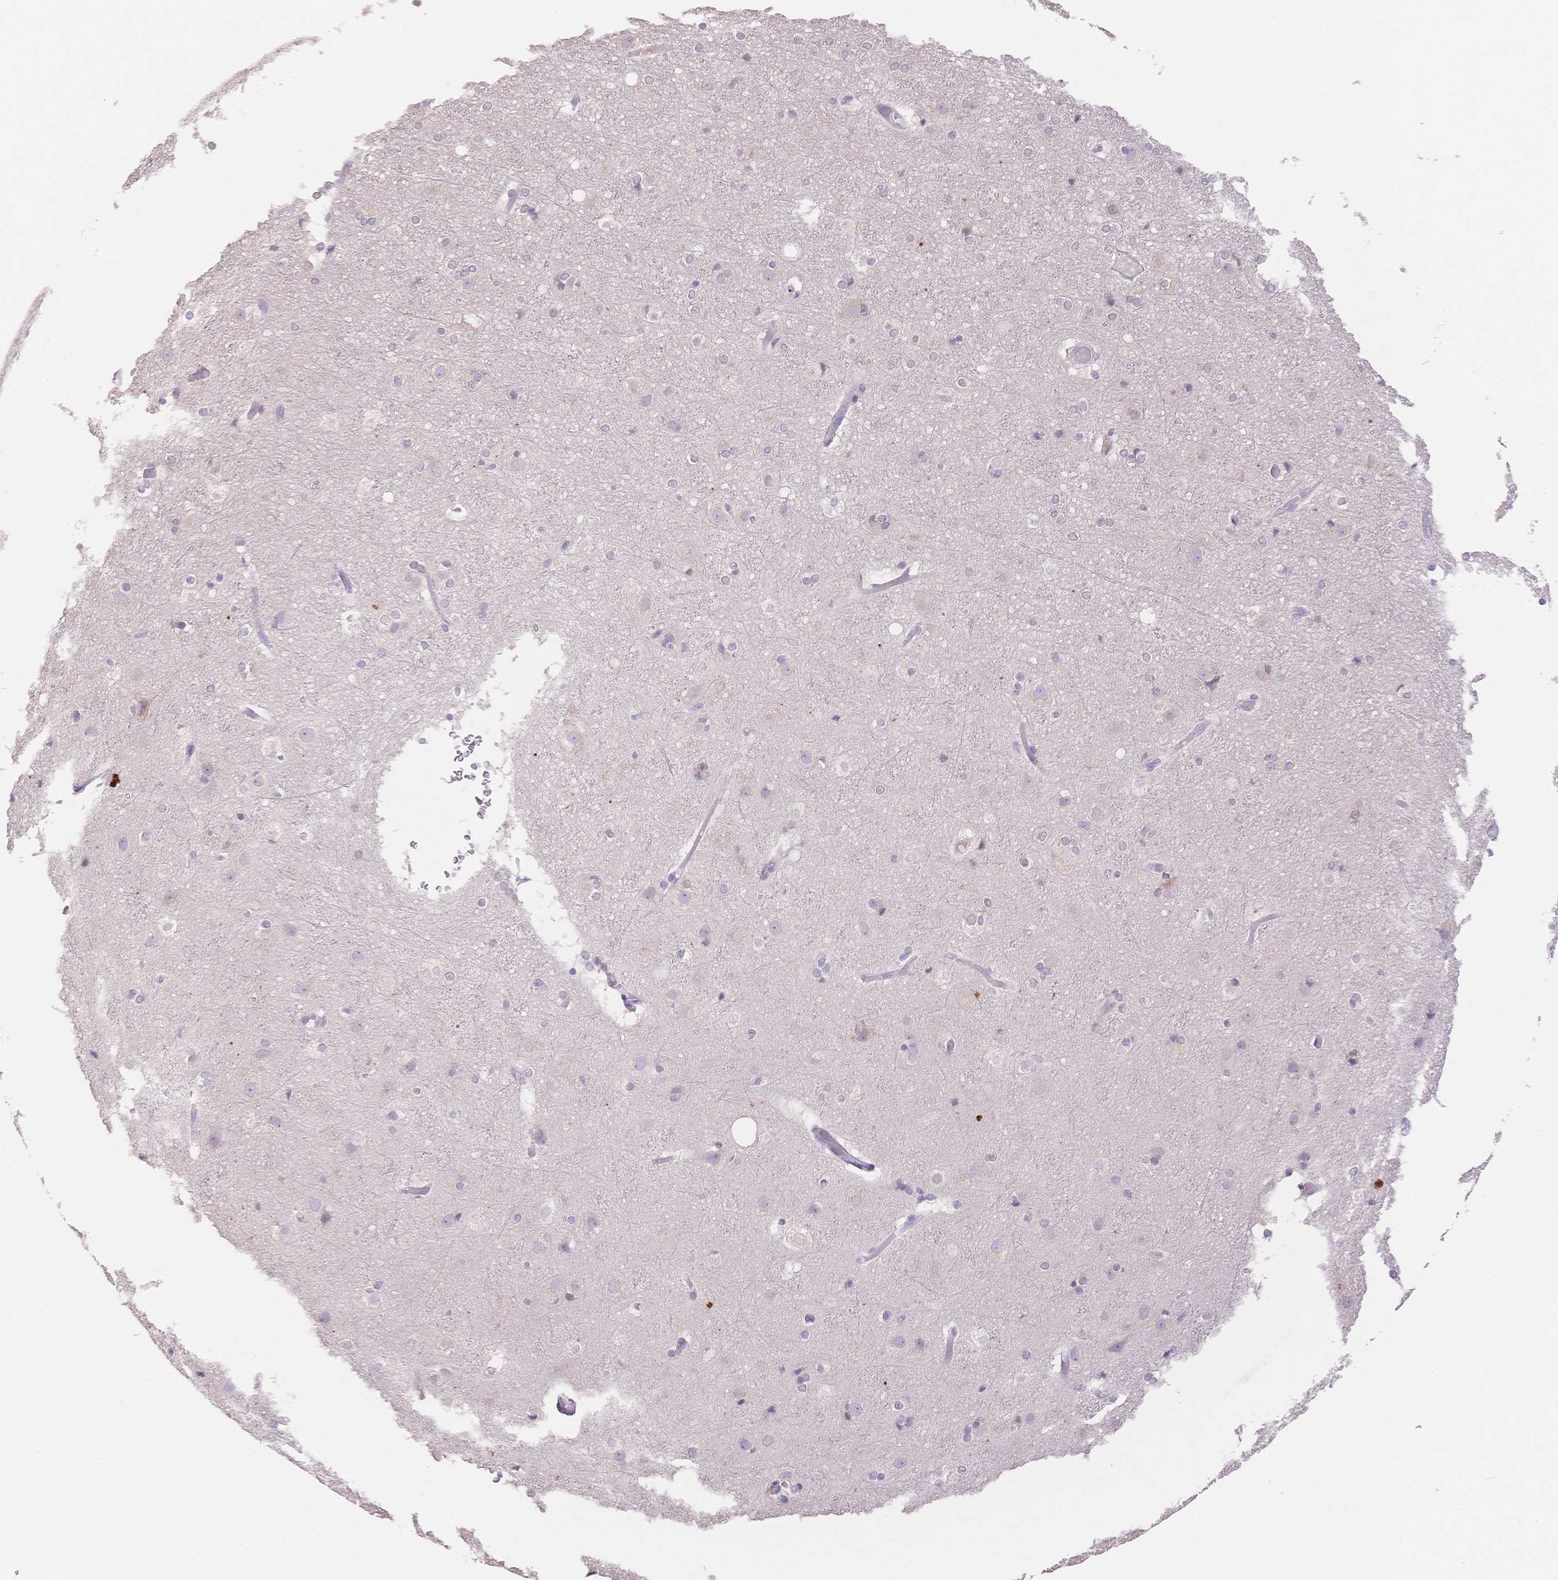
{"staining": {"intensity": "weak", "quantity": "<25%", "location": "cytoplasmic/membranous"}, "tissue": "cerebral cortex", "cell_type": "Endothelial cells", "image_type": "normal", "snomed": [{"axis": "morphology", "description": "Normal tissue, NOS"}, {"axis": "topography", "description": "Cerebral cortex"}], "caption": "Protein analysis of benign cerebral cortex demonstrates no significant staining in endothelial cells. (Brightfield microscopy of DAB (3,3'-diaminobenzidine) immunohistochemistry at high magnification).", "gene": "SUV39H2", "patient": {"sex": "female", "age": 52}}